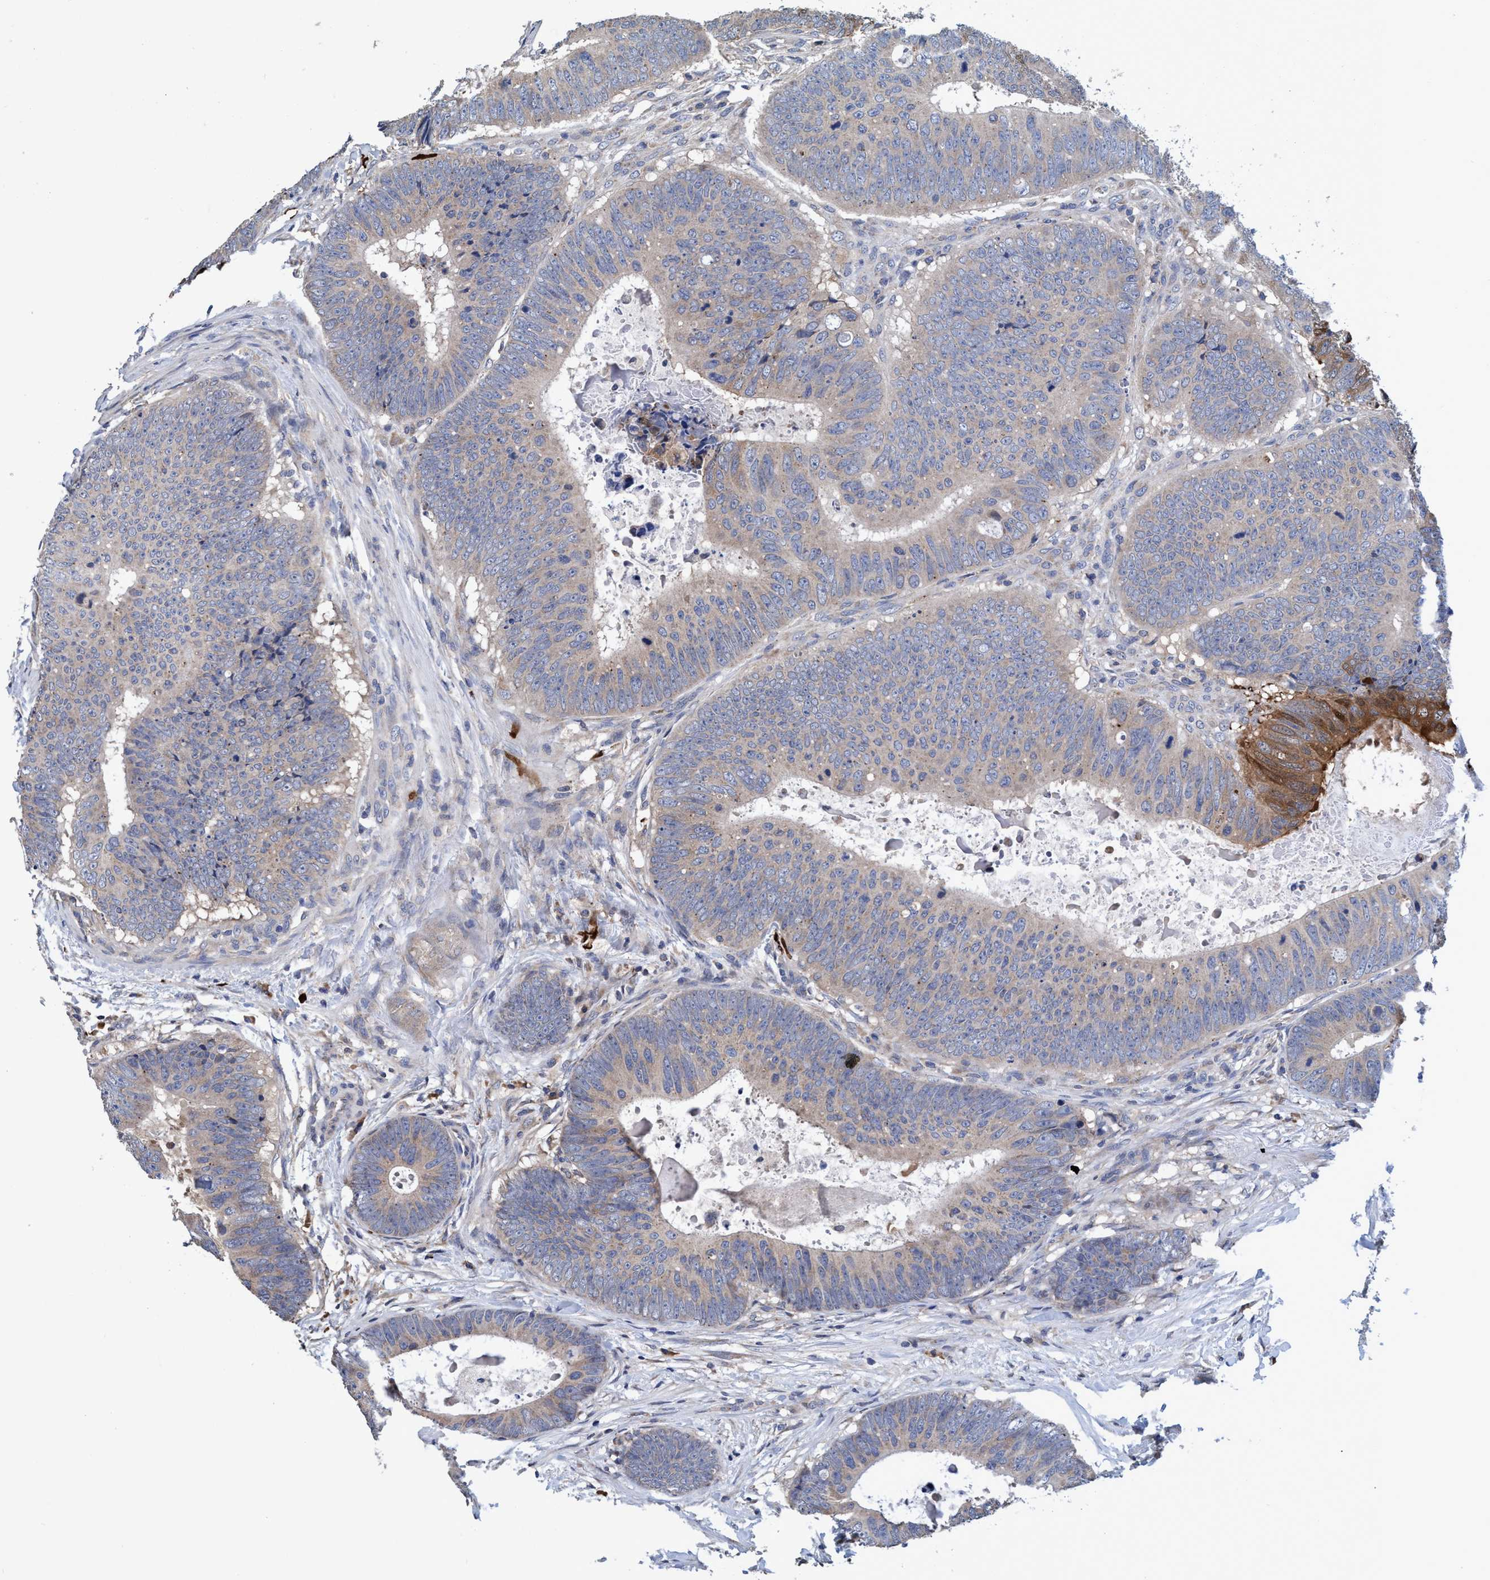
{"staining": {"intensity": "moderate", "quantity": "<25%", "location": "cytoplasmic/membranous"}, "tissue": "colorectal cancer", "cell_type": "Tumor cells", "image_type": "cancer", "snomed": [{"axis": "morphology", "description": "Adenocarcinoma, NOS"}, {"axis": "topography", "description": "Colon"}], "caption": "There is low levels of moderate cytoplasmic/membranous expression in tumor cells of colorectal cancer, as demonstrated by immunohistochemical staining (brown color).", "gene": "CALCOCO2", "patient": {"sex": "male", "age": 56}}